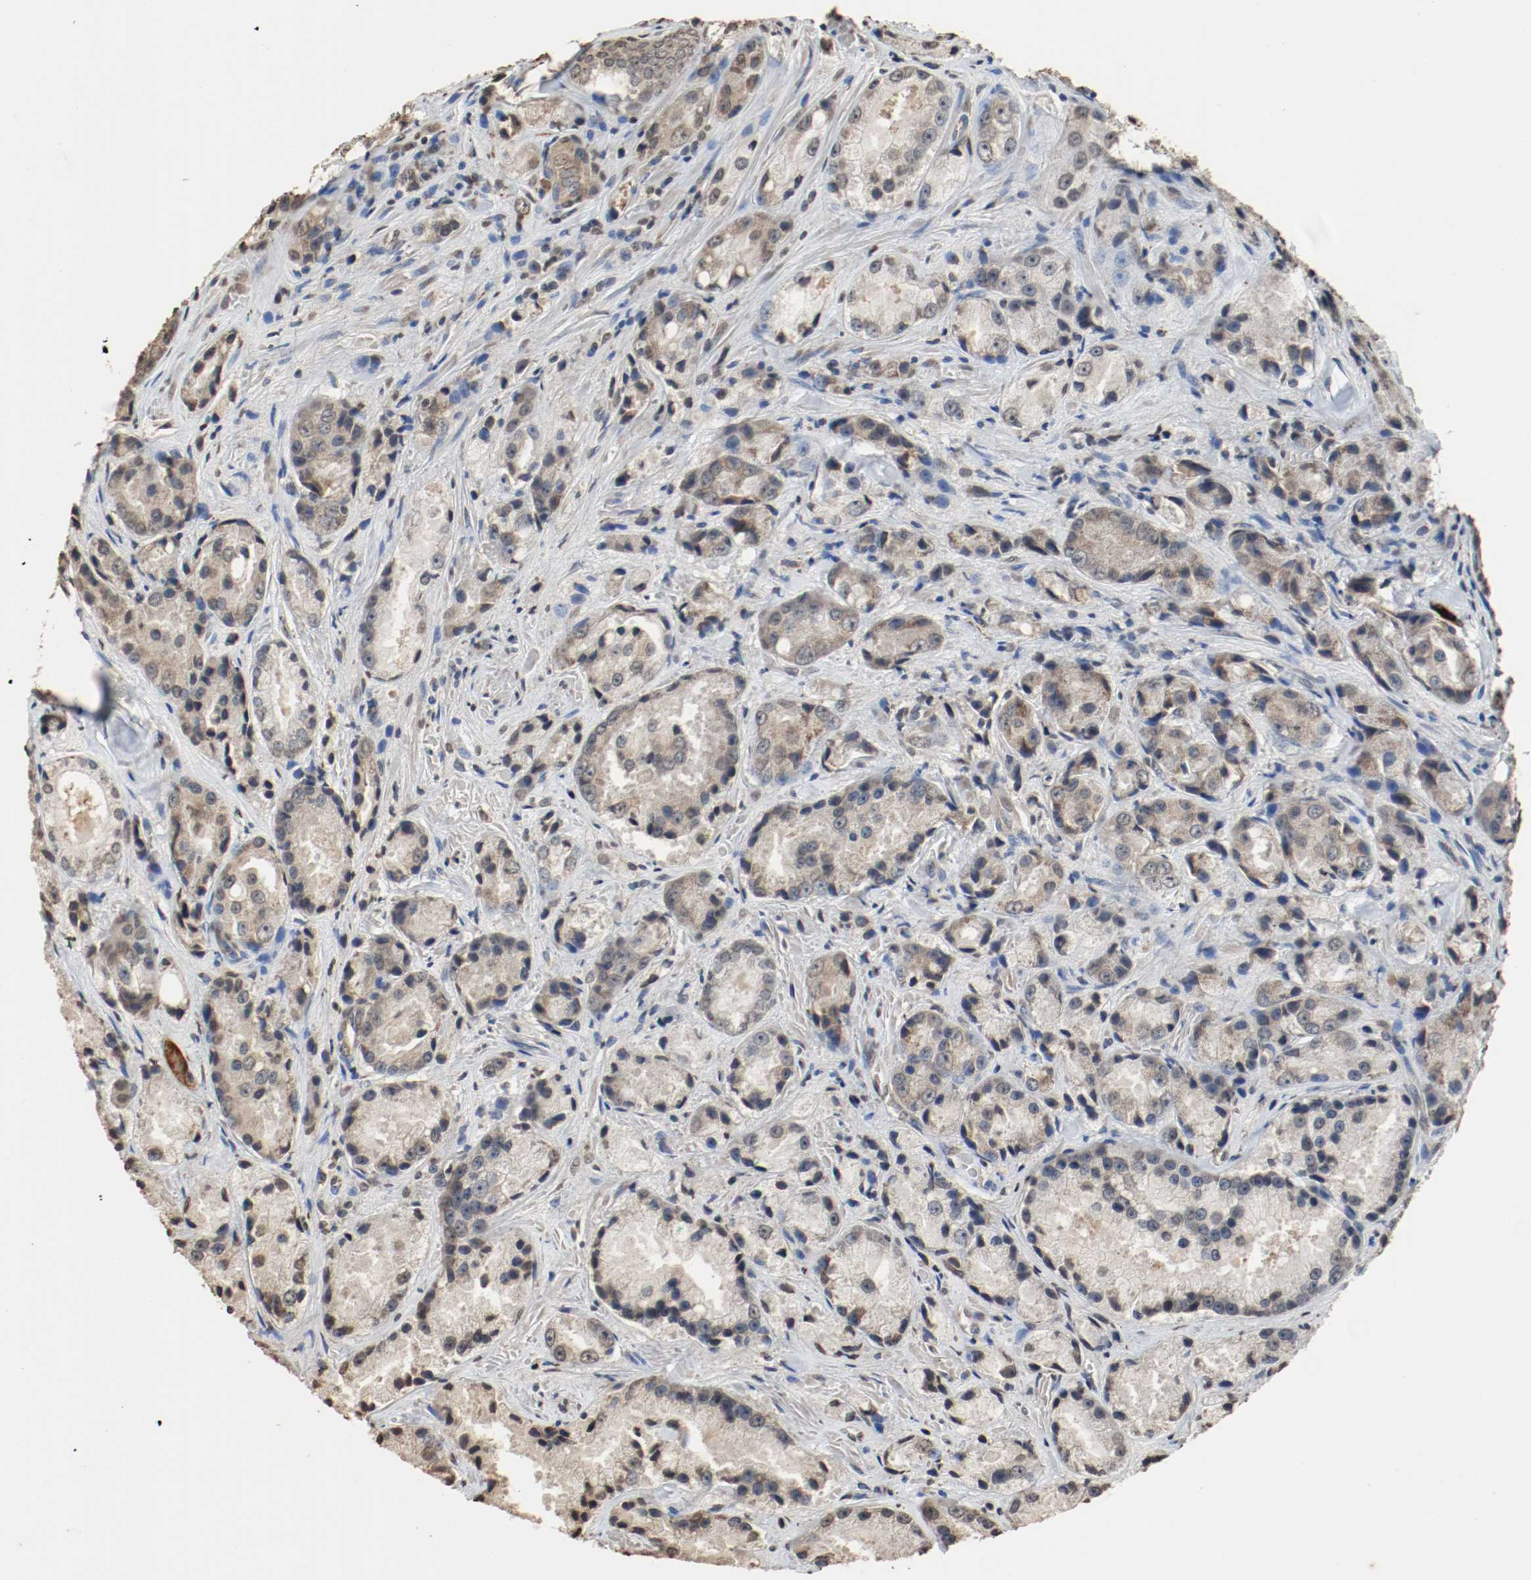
{"staining": {"intensity": "weak", "quantity": "25%-75%", "location": "cytoplasmic/membranous"}, "tissue": "prostate cancer", "cell_type": "Tumor cells", "image_type": "cancer", "snomed": [{"axis": "morphology", "description": "Adenocarcinoma, Low grade"}, {"axis": "topography", "description": "Prostate"}], "caption": "This image demonstrates immunohistochemistry (IHC) staining of human prostate cancer (adenocarcinoma (low-grade)), with low weak cytoplasmic/membranous staining in approximately 25%-75% of tumor cells.", "gene": "RTN4", "patient": {"sex": "male", "age": 64}}